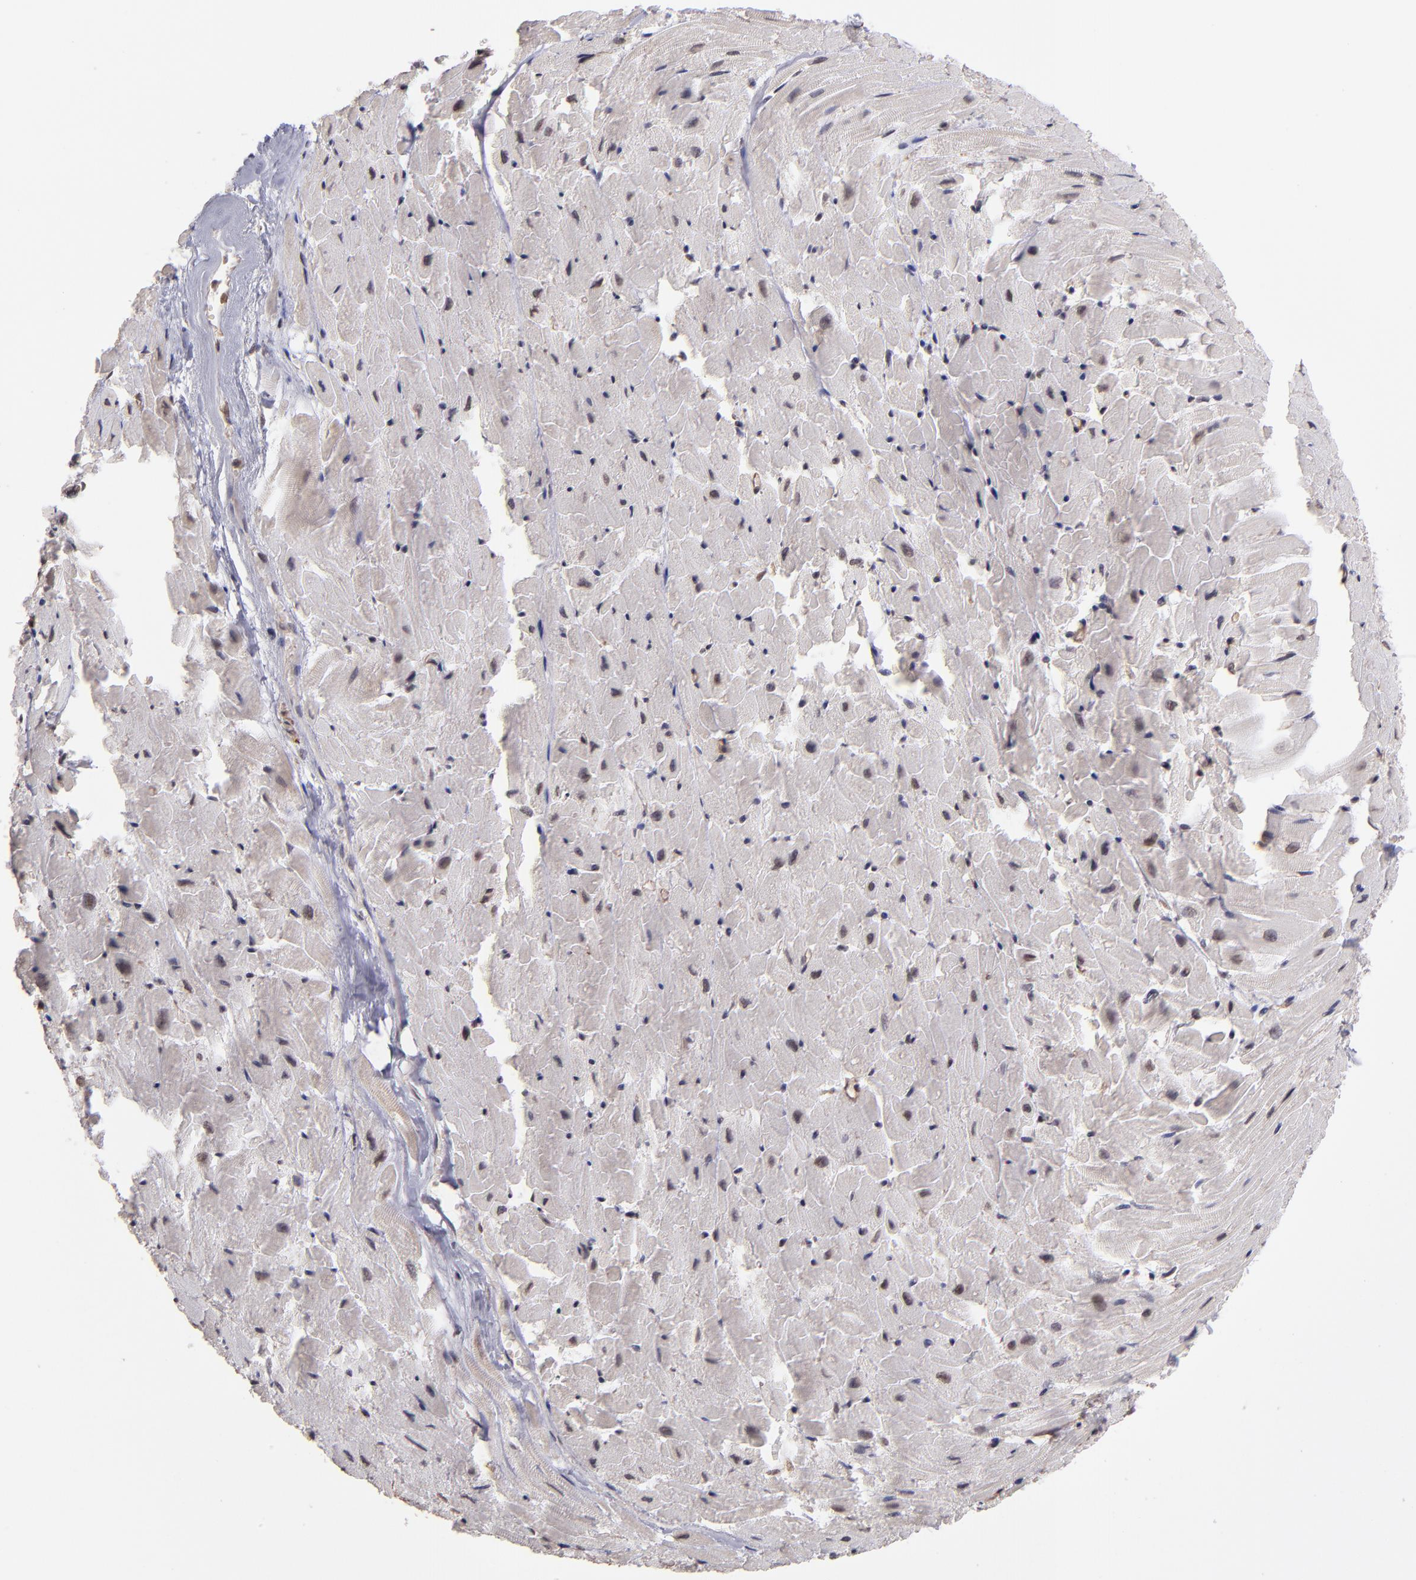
{"staining": {"intensity": "negative", "quantity": "none", "location": "none"}, "tissue": "heart muscle", "cell_type": "Cardiomyocytes", "image_type": "normal", "snomed": [{"axis": "morphology", "description": "Normal tissue, NOS"}, {"axis": "topography", "description": "Heart"}], "caption": "Immunohistochemical staining of benign human heart muscle demonstrates no significant staining in cardiomyocytes. The staining is performed using DAB (3,3'-diaminobenzidine) brown chromogen with nuclei counter-stained in using hematoxylin.", "gene": "TERF2", "patient": {"sex": "female", "age": 19}}